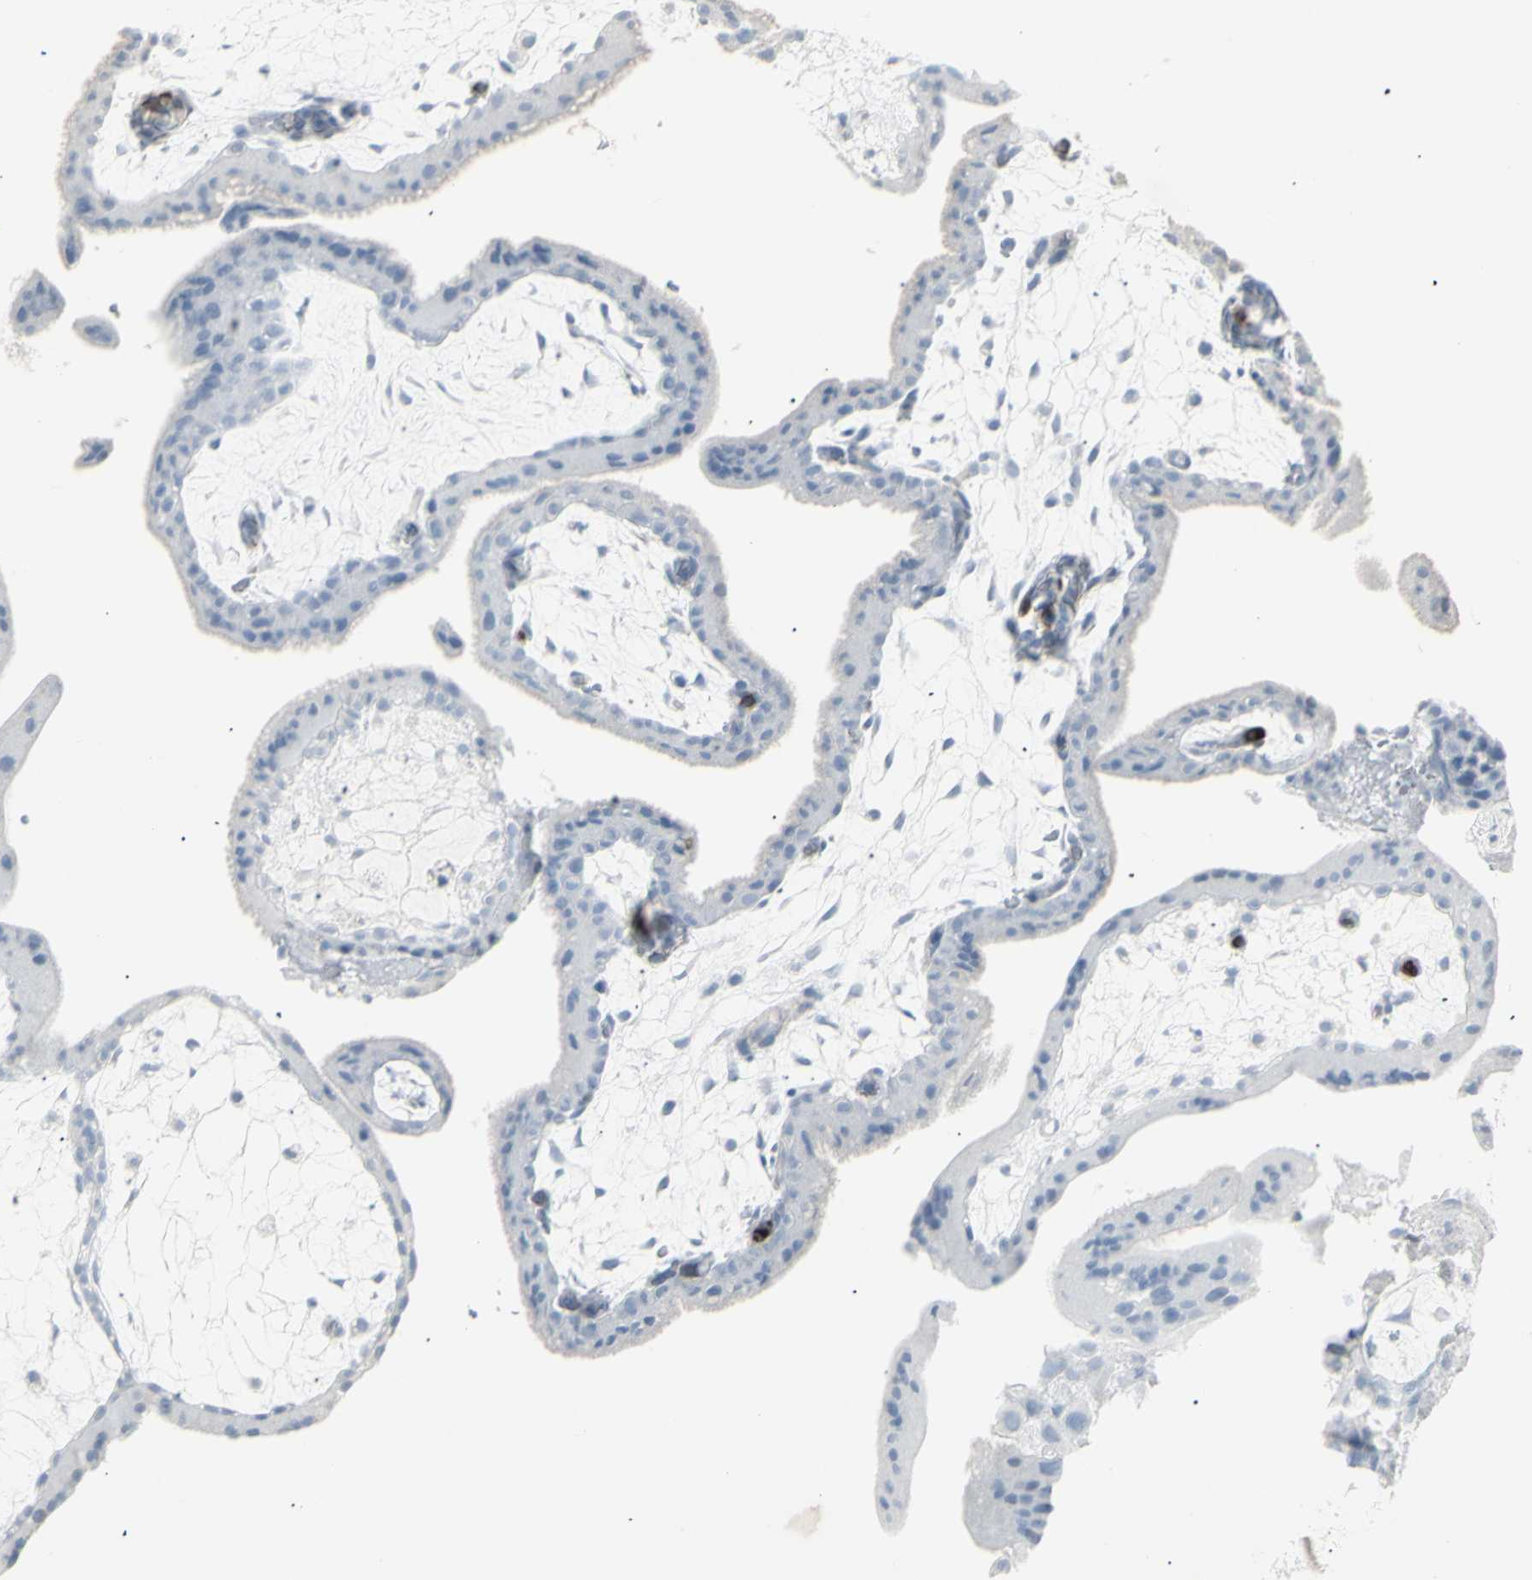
{"staining": {"intensity": "negative", "quantity": "none", "location": "none"}, "tissue": "placenta", "cell_type": "Trophoblastic cells", "image_type": "normal", "snomed": [{"axis": "morphology", "description": "Normal tissue, NOS"}, {"axis": "topography", "description": "Placenta"}], "caption": "This histopathology image is of benign placenta stained with IHC to label a protein in brown with the nuclei are counter-stained blue. There is no staining in trophoblastic cells.", "gene": "YBX2", "patient": {"sex": "female", "age": 35}}